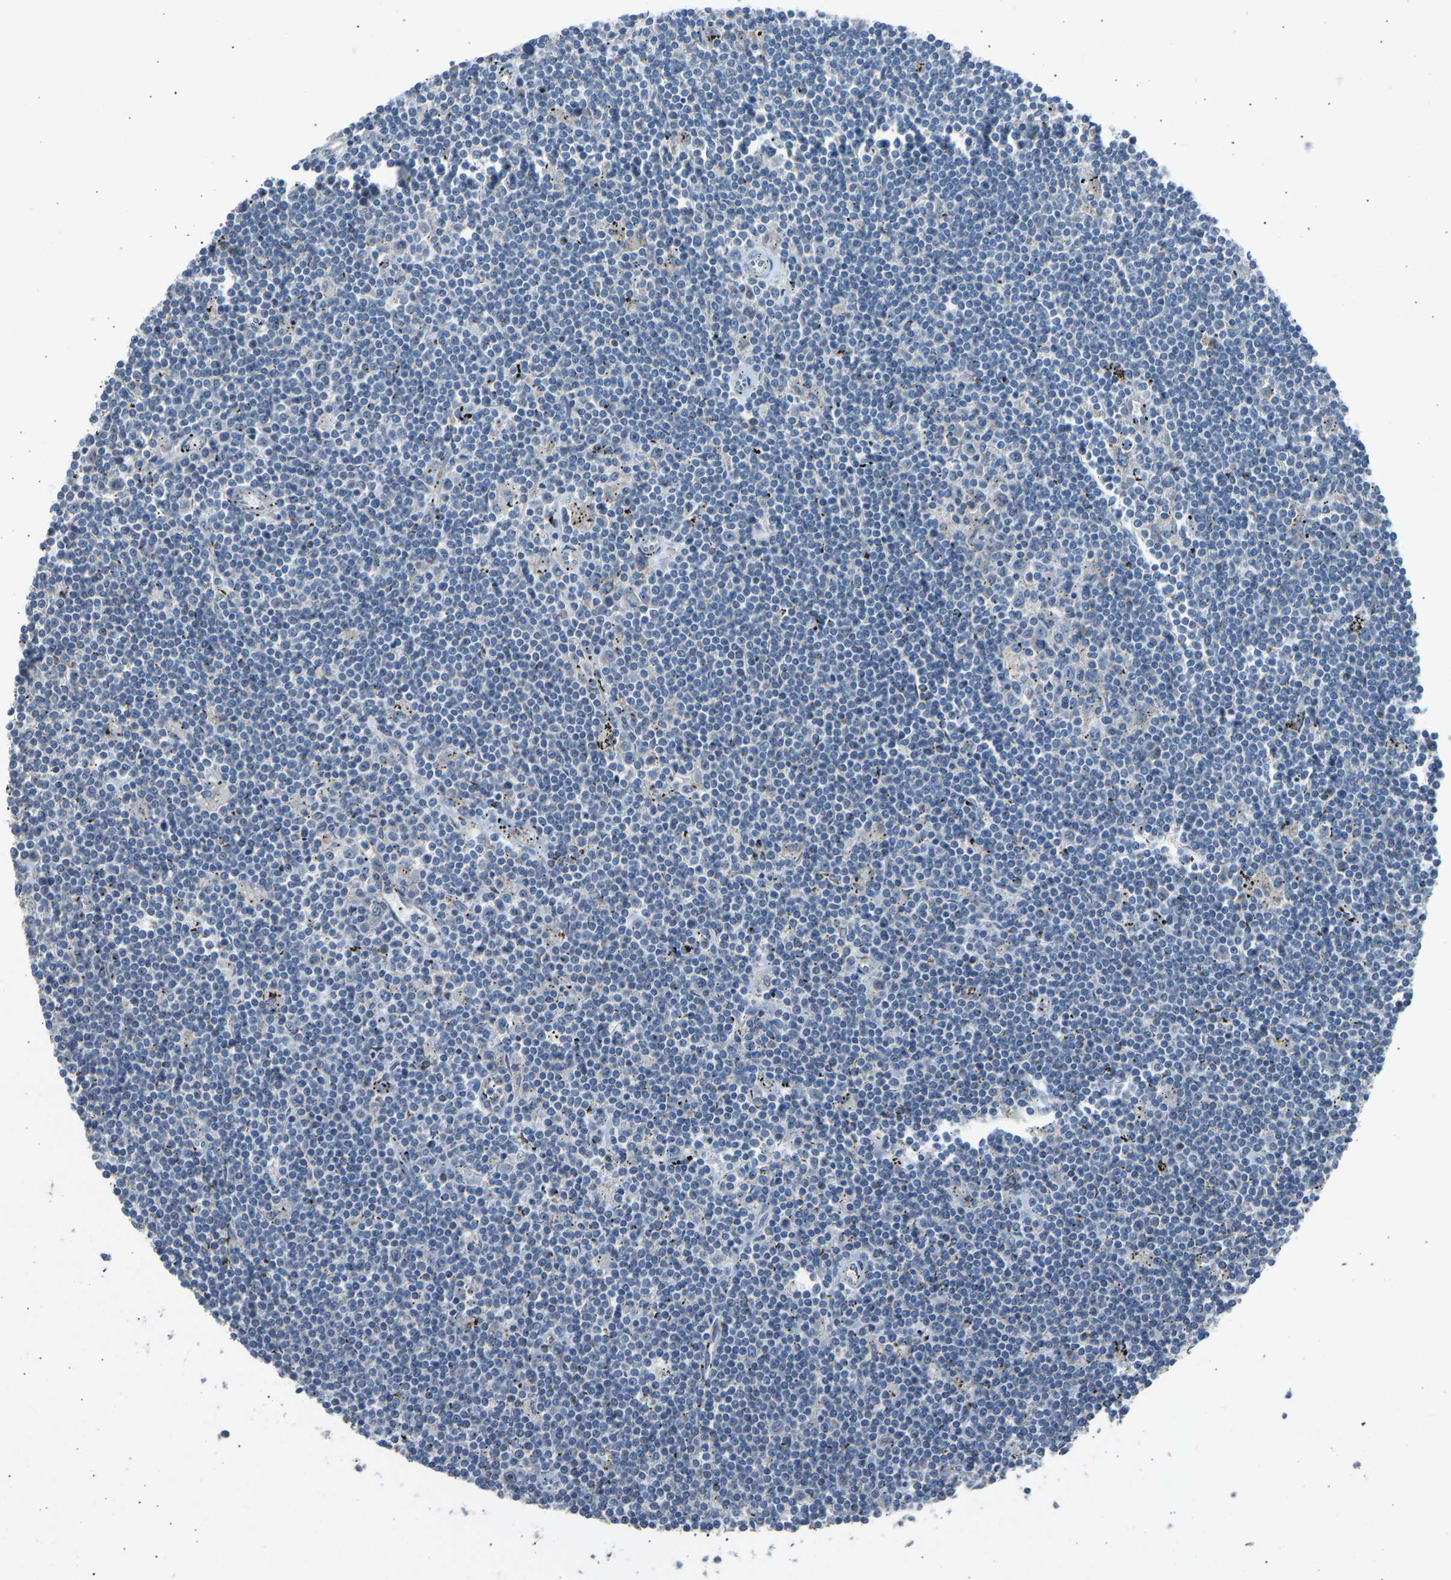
{"staining": {"intensity": "negative", "quantity": "none", "location": "none"}, "tissue": "lymphoma", "cell_type": "Tumor cells", "image_type": "cancer", "snomed": [{"axis": "morphology", "description": "Malignant lymphoma, non-Hodgkin's type, Low grade"}, {"axis": "topography", "description": "Spleen"}], "caption": "The image displays no staining of tumor cells in lymphoma.", "gene": "TGFBR3", "patient": {"sex": "male", "age": 76}}